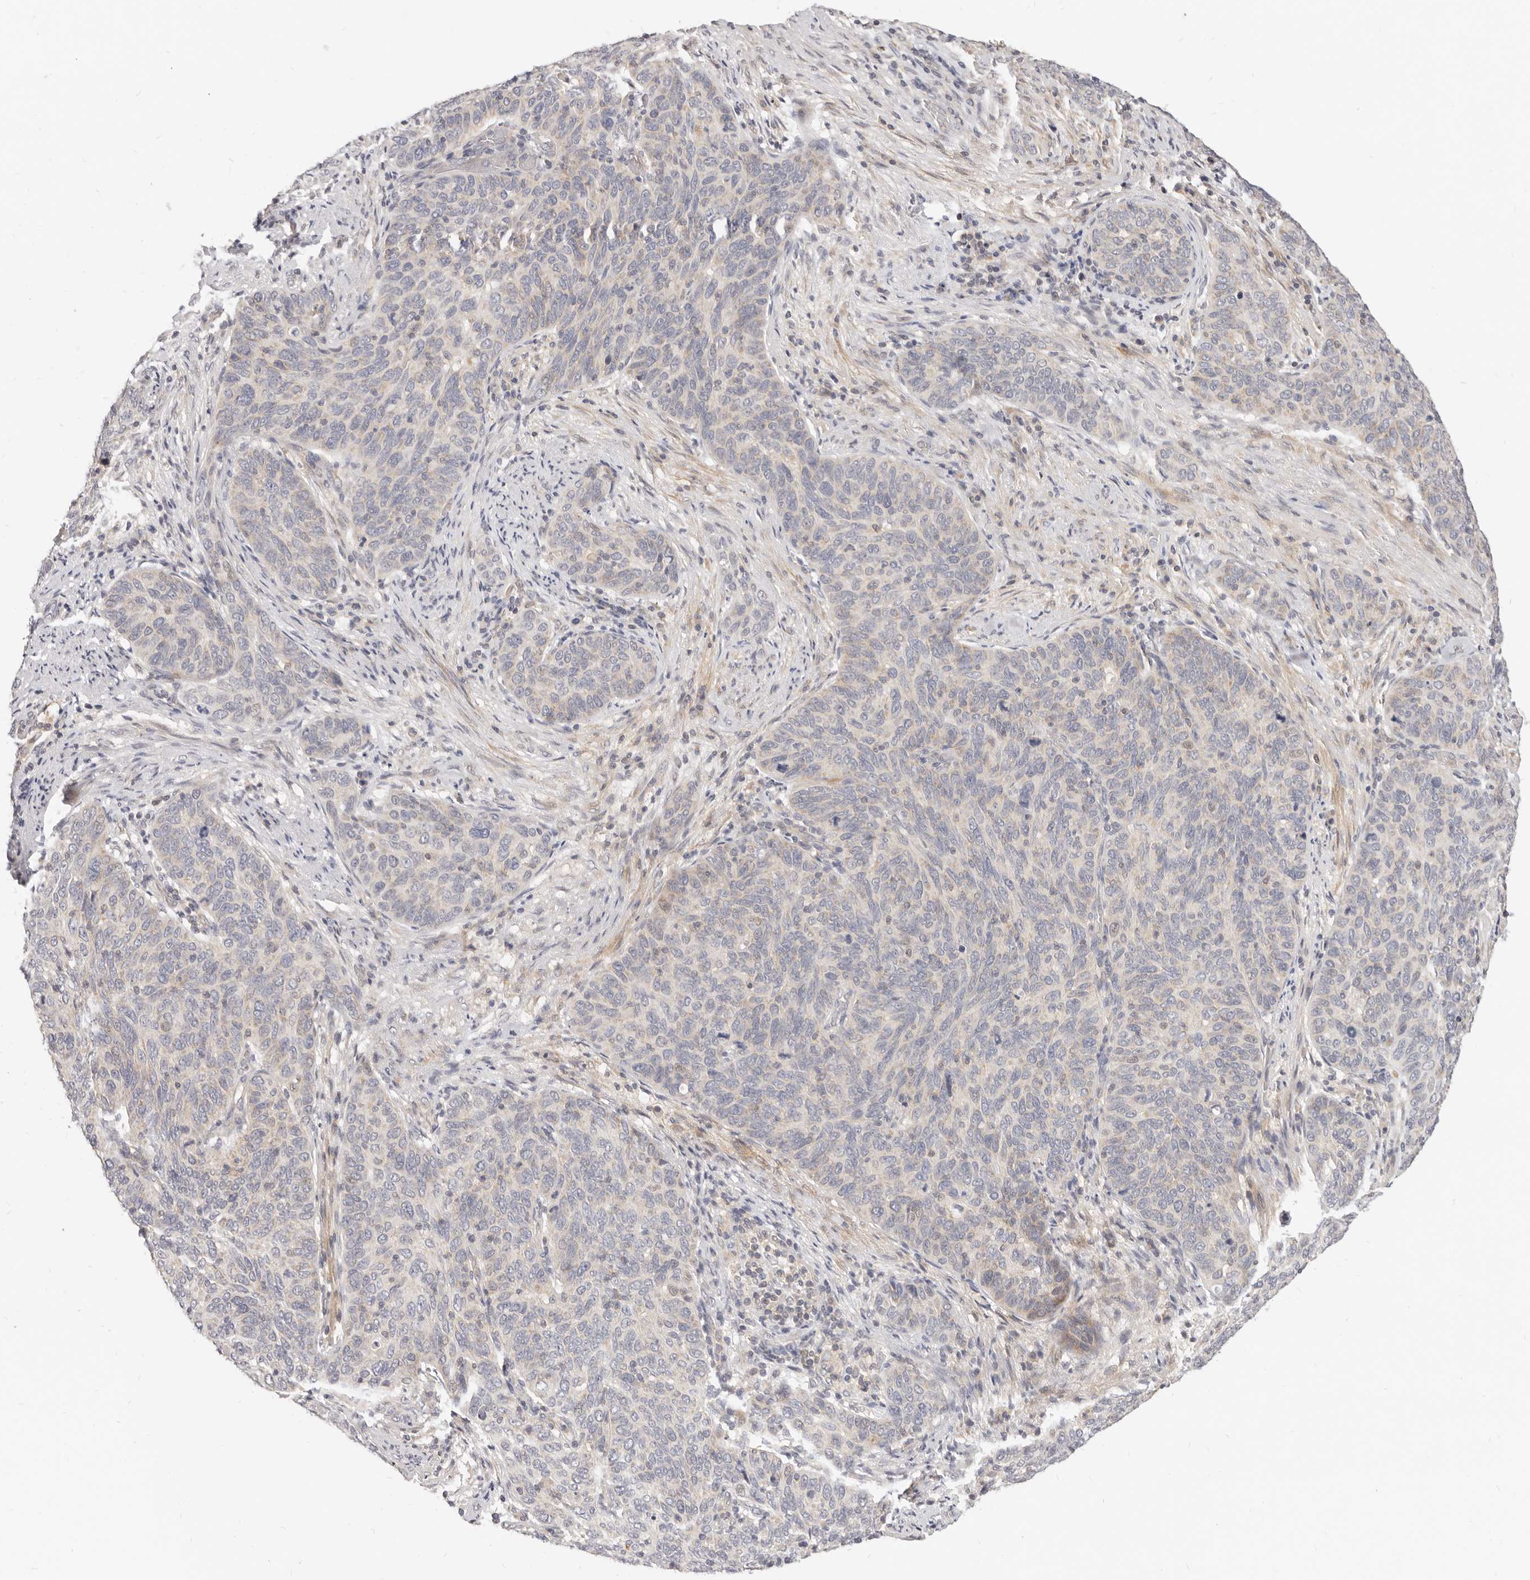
{"staining": {"intensity": "weak", "quantity": "<25%", "location": "cytoplasmic/membranous"}, "tissue": "cervical cancer", "cell_type": "Tumor cells", "image_type": "cancer", "snomed": [{"axis": "morphology", "description": "Squamous cell carcinoma, NOS"}, {"axis": "topography", "description": "Cervix"}], "caption": "This is an immunohistochemistry (IHC) image of human cervical cancer (squamous cell carcinoma). There is no expression in tumor cells.", "gene": "LTB4R2", "patient": {"sex": "female", "age": 60}}